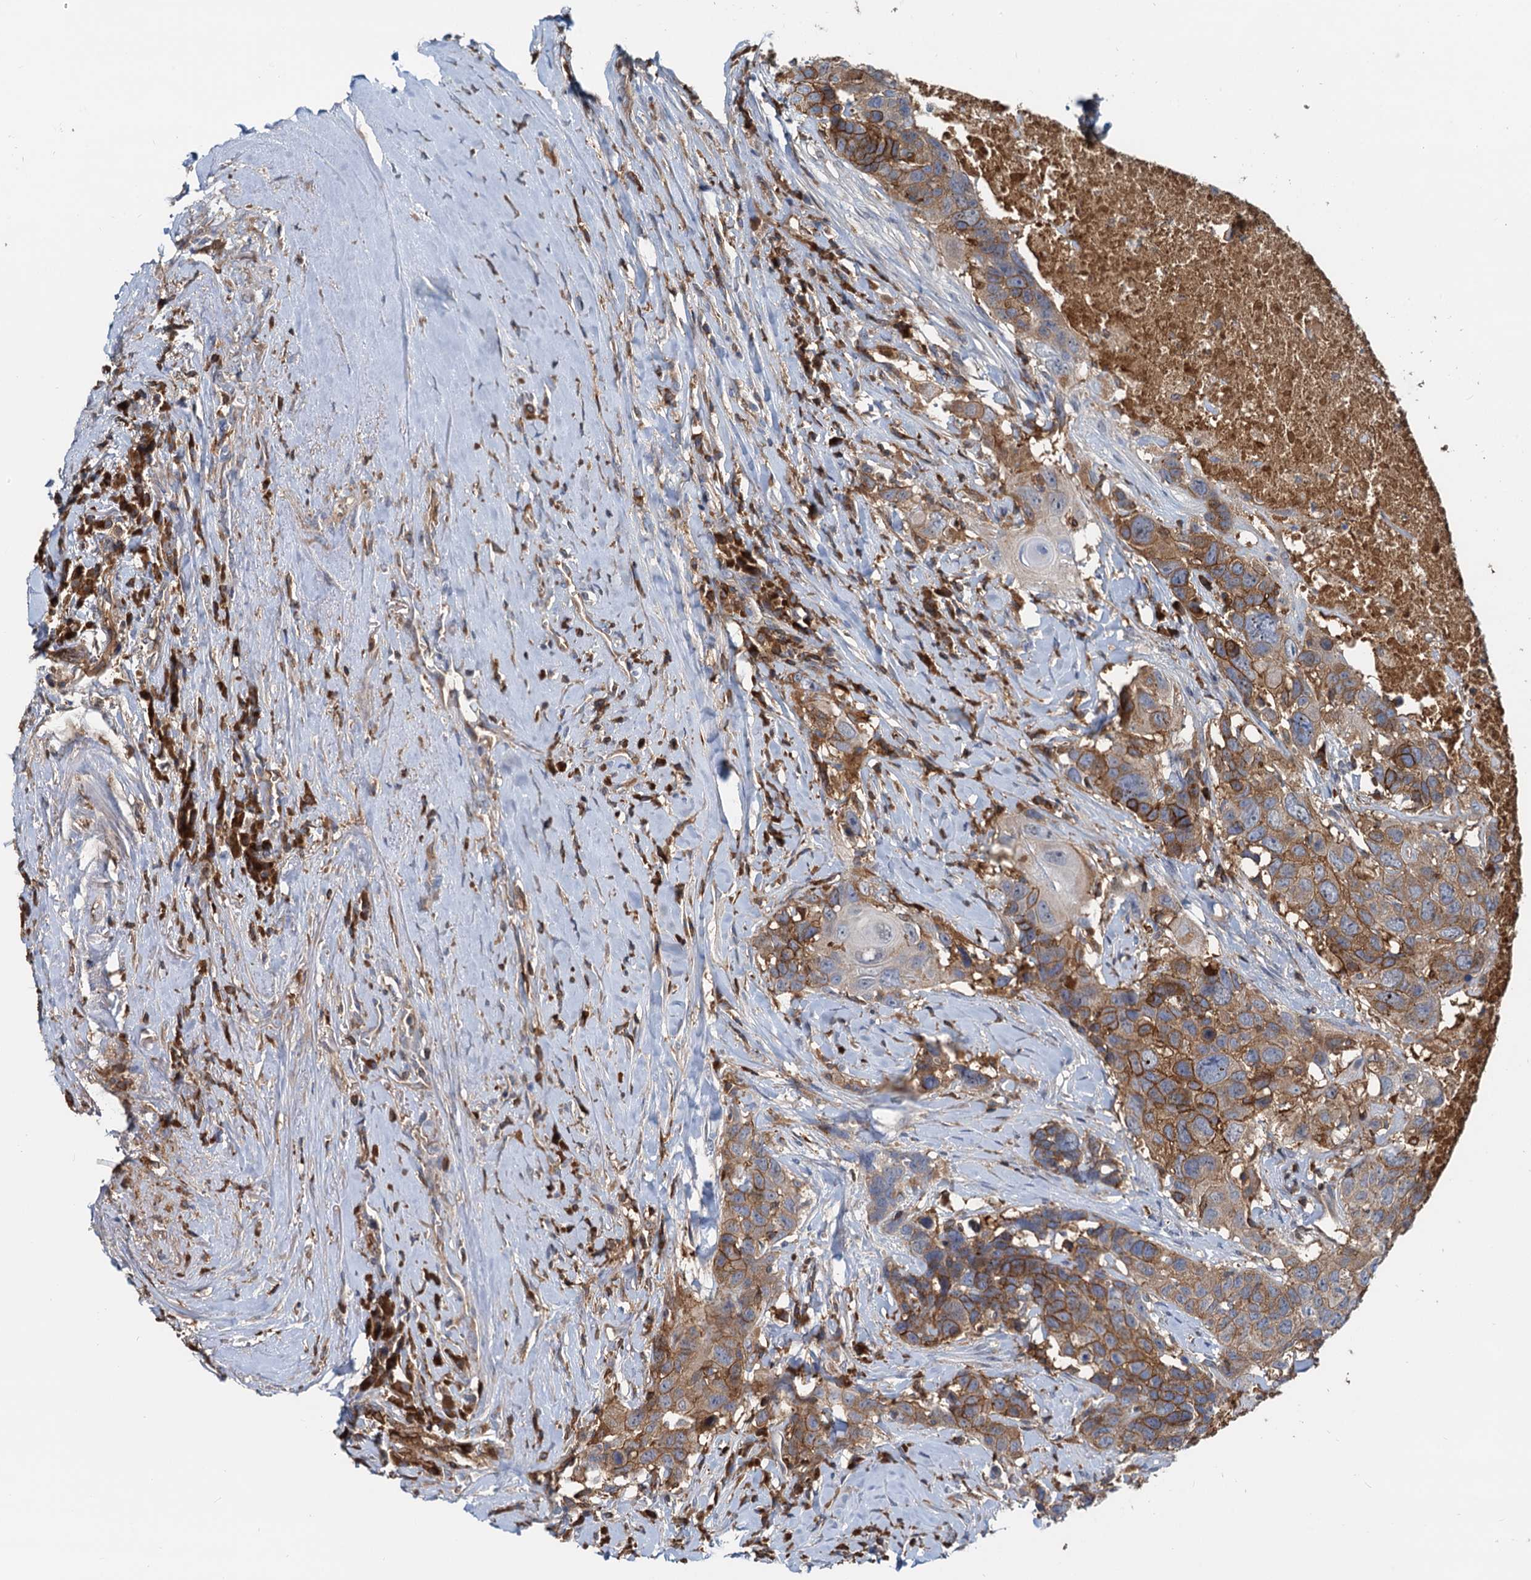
{"staining": {"intensity": "moderate", "quantity": ">75%", "location": "cytoplasmic/membranous"}, "tissue": "head and neck cancer", "cell_type": "Tumor cells", "image_type": "cancer", "snomed": [{"axis": "morphology", "description": "Squamous cell carcinoma, NOS"}, {"axis": "topography", "description": "Head-Neck"}], "caption": "Immunohistochemistry photomicrograph of neoplastic tissue: head and neck squamous cell carcinoma stained using immunohistochemistry displays medium levels of moderate protein expression localized specifically in the cytoplasmic/membranous of tumor cells, appearing as a cytoplasmic/membranous brown color.", "gene": "LNX2", "patient": {"sex": "male", "age": 66}}